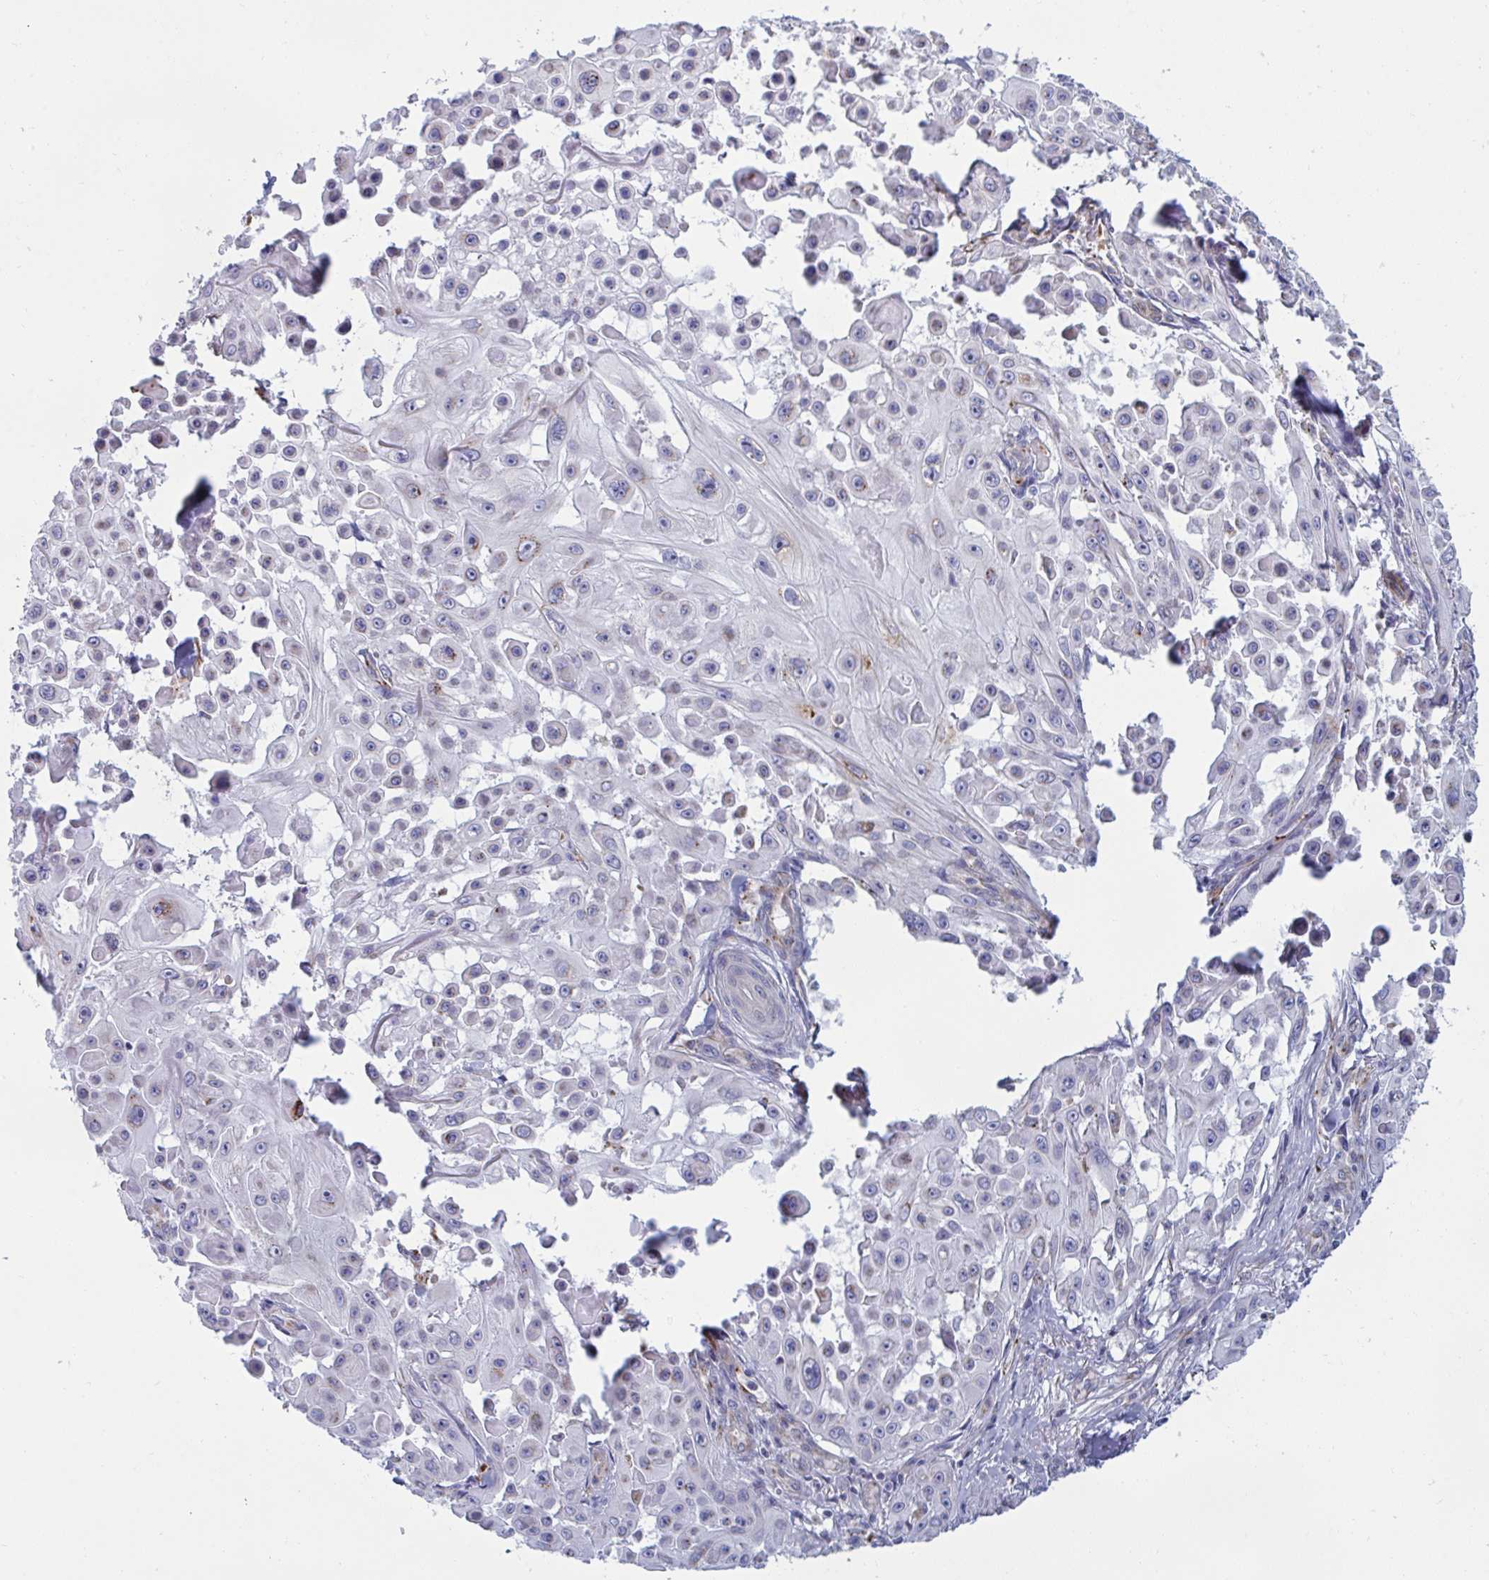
{"staining": {"intensity": "moderate", "quantity": "<25%", "location": "cytoplasmic/membranous"}, "tissue": "skin cancer", "cell_type": "Tumor cells", "image_type": "cancer", "snomed": [{"axis": "morphology", "description": "Squamous cell carcinoma, NOS"}, {"axis": "topography", "description": "Skin"}], "caption": "A high-resolution image shows immunohistochemistry (IHC) staining of skin cancer (squamous cell carcinoma), which reveals moderate cytoplasmic/membranous staining in about <25% of tumor cells.", "gene": "SLC9A6", "patient": {"sex": "male", "age": 91}}